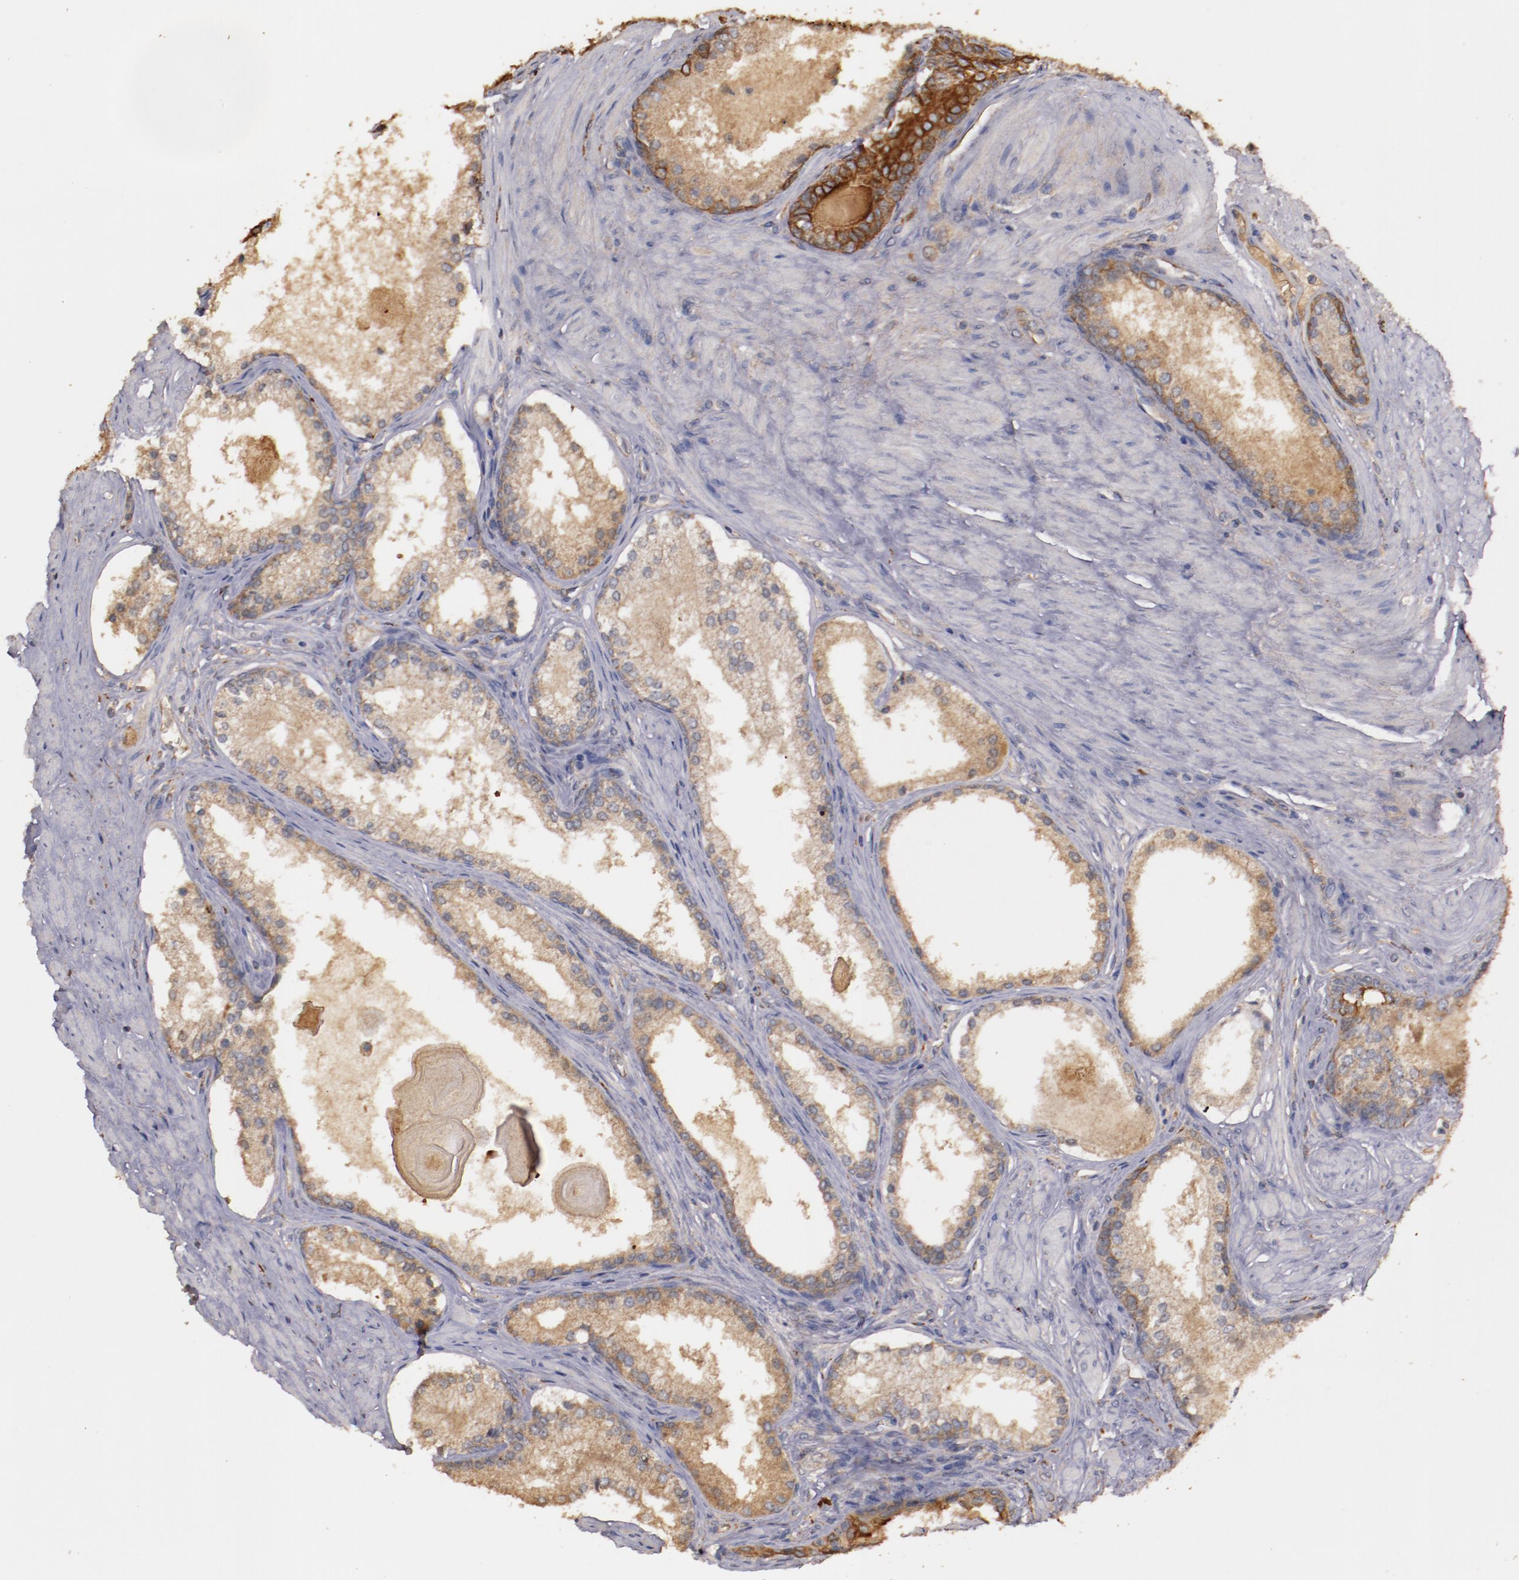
{"staining": {"intensity": "moderate", "quantity": ">75%", "location": "cytoplasmic/membranous"}, "tissue": "prostate cancer", "cell_type": "Tumor cells", "image_type": "cancer", "snomed": [{"axis": "morphology", "description": "Adenocarcinoma, Medium grade"}, {"axis": "topography", "description": "Prostate"}], "caption": "Immunohistochemical staining of human prostate medium-grade adenocarcinoma demonstrates moderate cytoplasmic/membranous protein staining in about >75% of tumor cells.", "gene": "SRRD", "patient": {"sex": "male", "age": 72}}